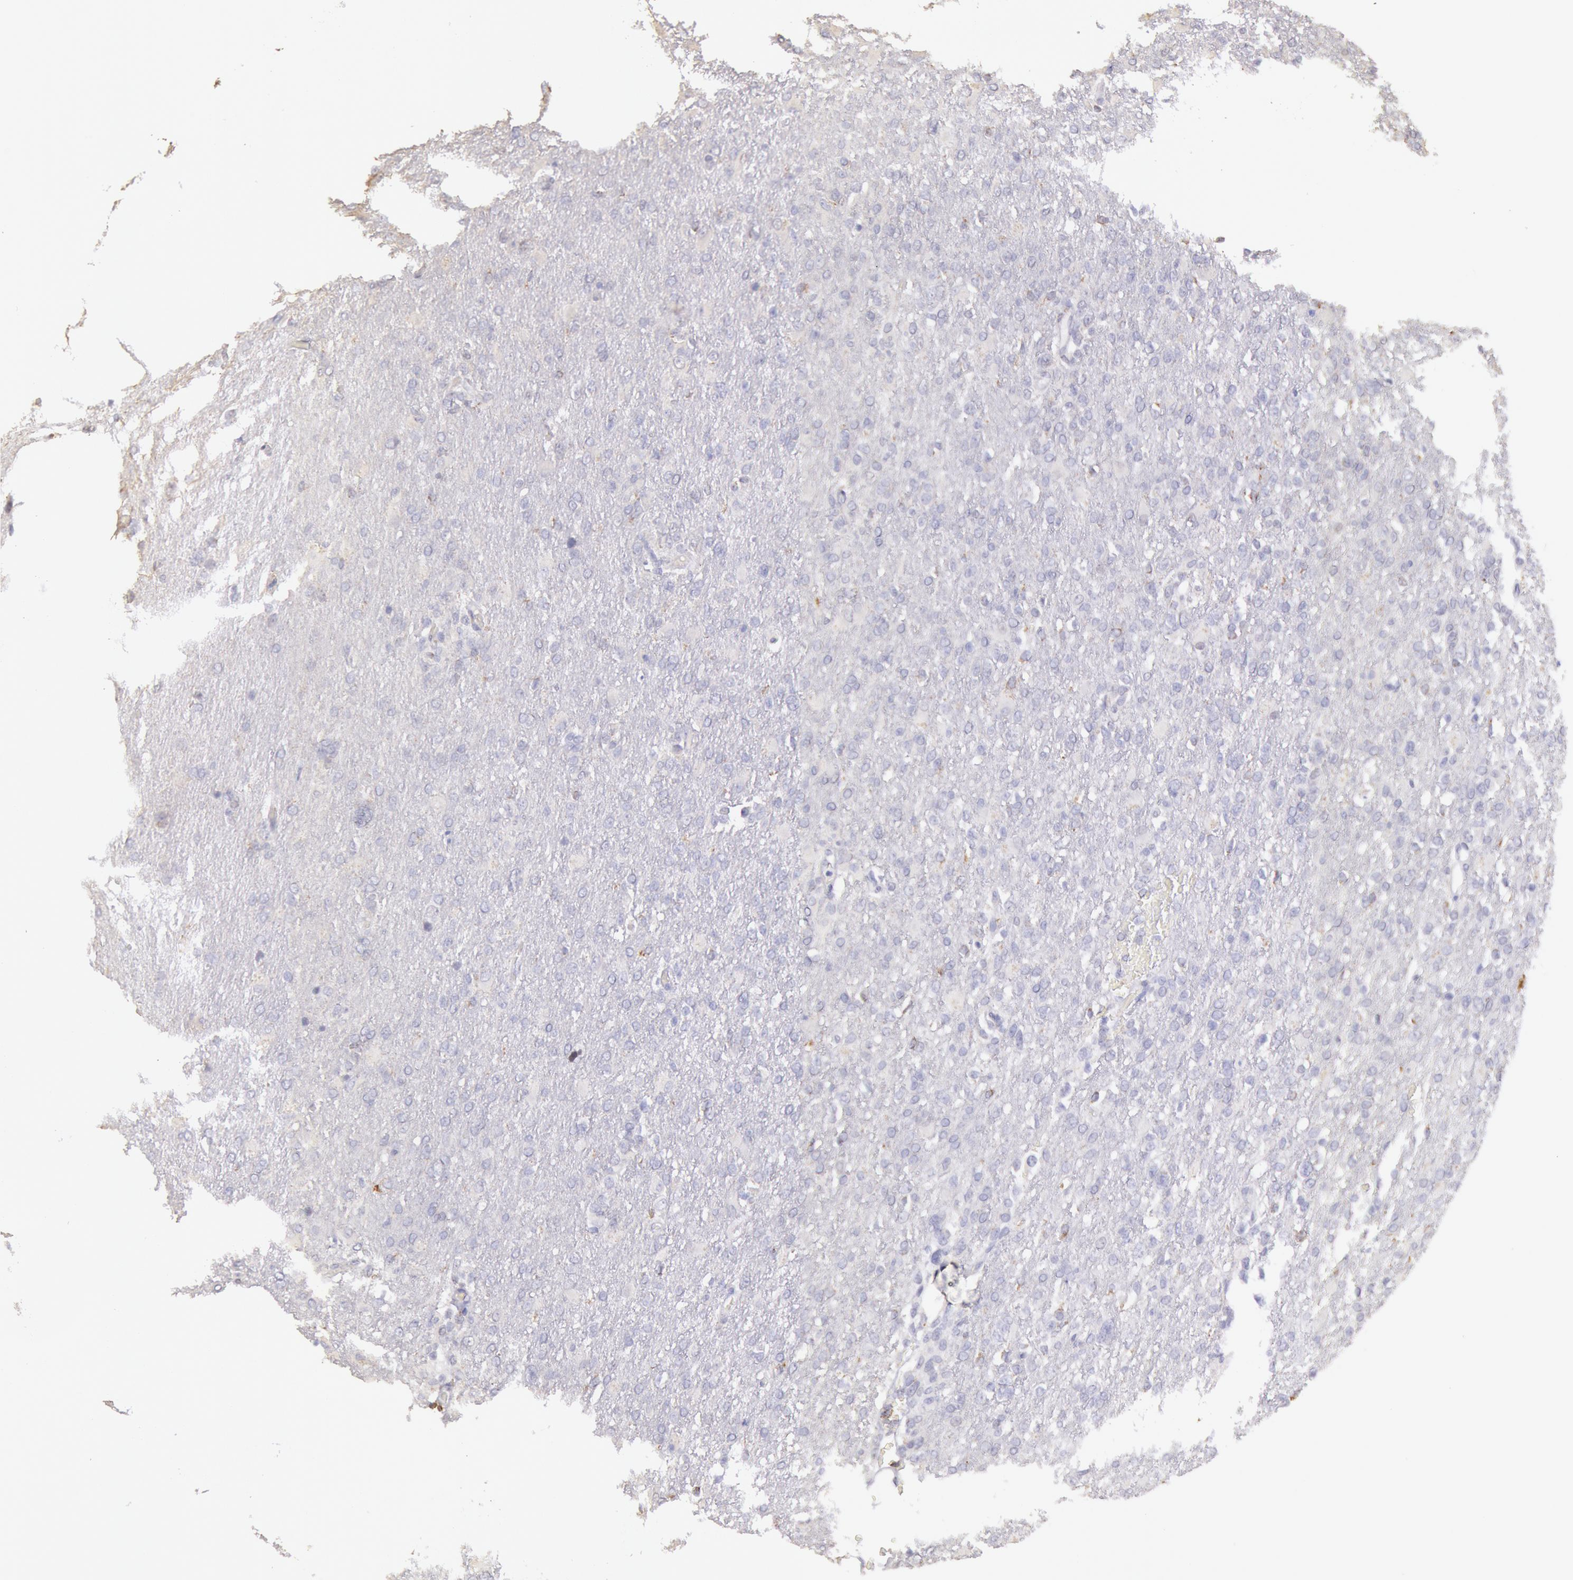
{"staining": {"intensity": "negative", "quantity": "none", "location": "none"}, "tissue": "glioma", "cell_type": "Tumor cells", "image_type": "cancer", "snomed": [{"axis": "morphology", "description": "Glioma, malignant, High grade"}, {"axis": "topography", "description": "Brain"}], "caption": "Tumor cells show no significant staining in malignant high-grade glioma.", "gene": "FRMD6", "patient": {"sex": "male", "age": 68}}